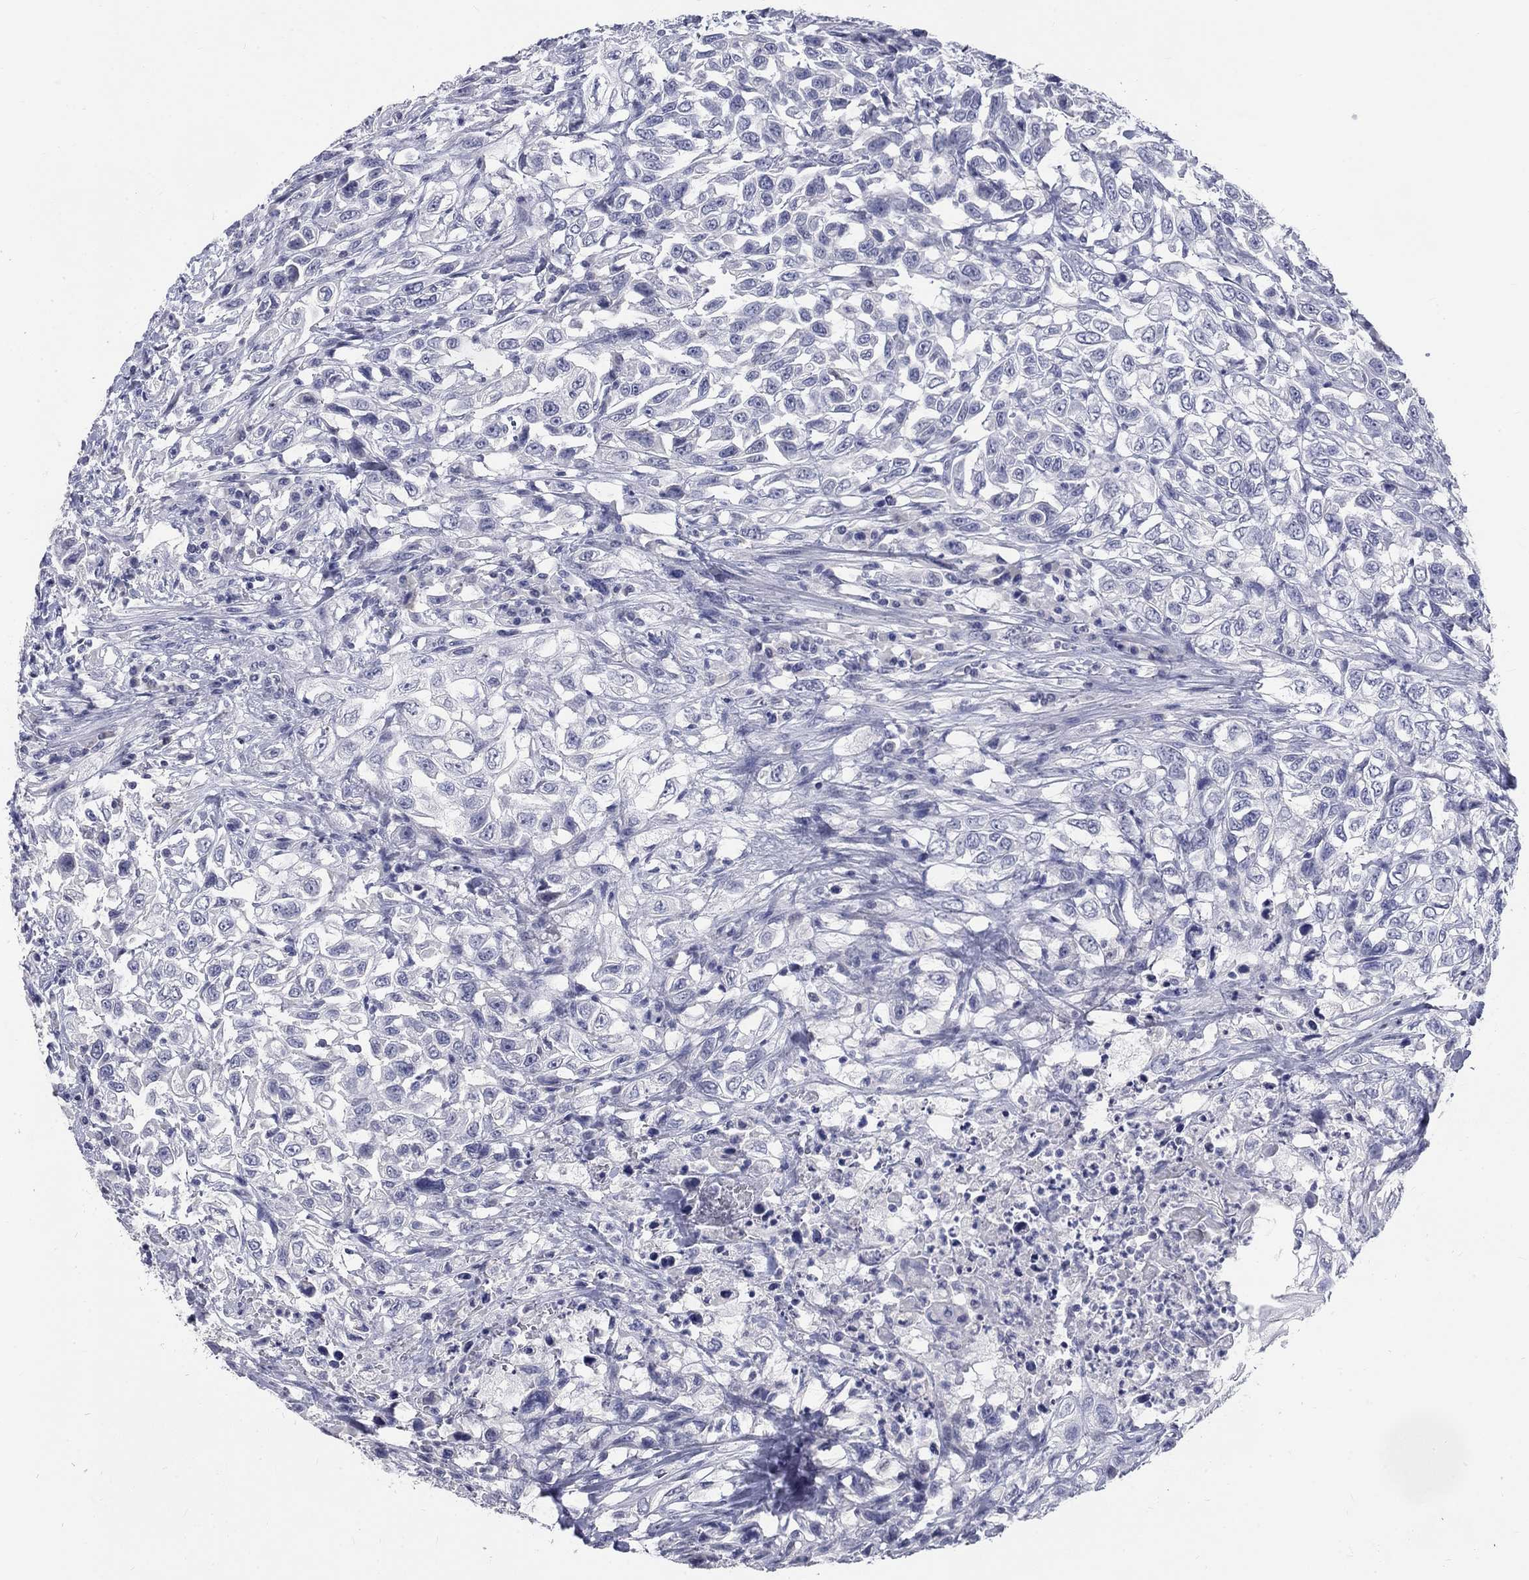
{"staining": {"intensity": "negative", "quantity": "none", "location": "none"}, "tissue": "urothelial cancer", "cell_type": "Tumor cells", "image_type": "cancer", "snomed": [{"axis": "morphology", "description": "Urothelial carcinoma, High grade"}, {"axis": "topography", "description": "Urinary bladder"}], "caption": "A photomicrograph of urothelial cancer stained for a protein shows no brown staining in tumor cells.", "gene": "ELAVL4", "patient": {"sex": "female", "age": 56}}